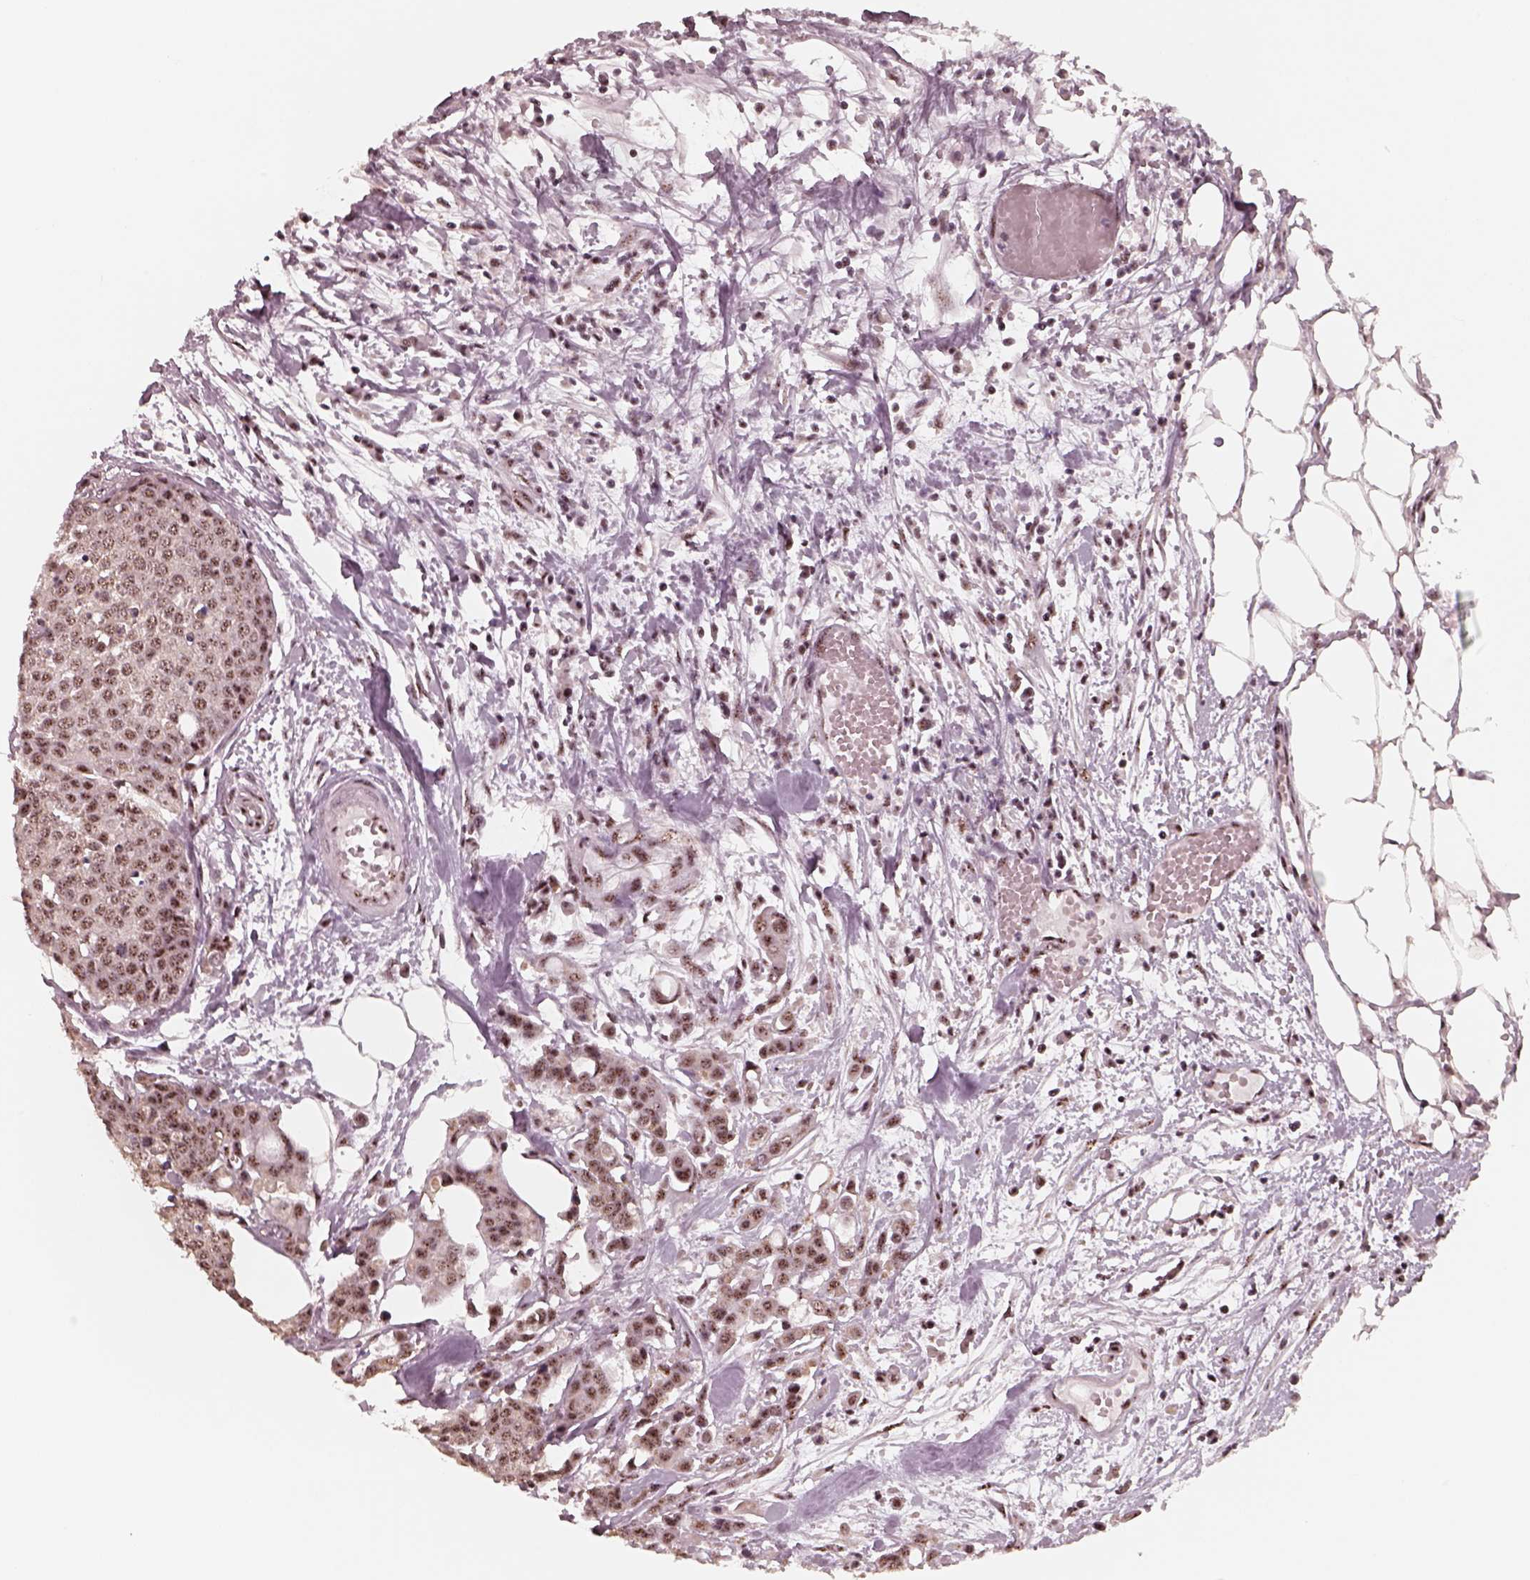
{"staining": {"intensity": "moderate", "quantity": ">75%", "location": "nuclear"}, "tissue": "carcinoid", "cell_type": "Tumor cells", "image_type": "cancer", "snomed": [{"axis": "morphology", "description": "Carcinoid, malignant, NOS"}, {"axis": "topography", "description": "Colon"}], "caption": "Immunohistochemical staining of human carcinoid demonstrates medium levels of moderate nuclear staining in approximately >75% of tumor cells.", "gene": "ATXN7L3", "patient": {"sex": "male", "age": 81}}